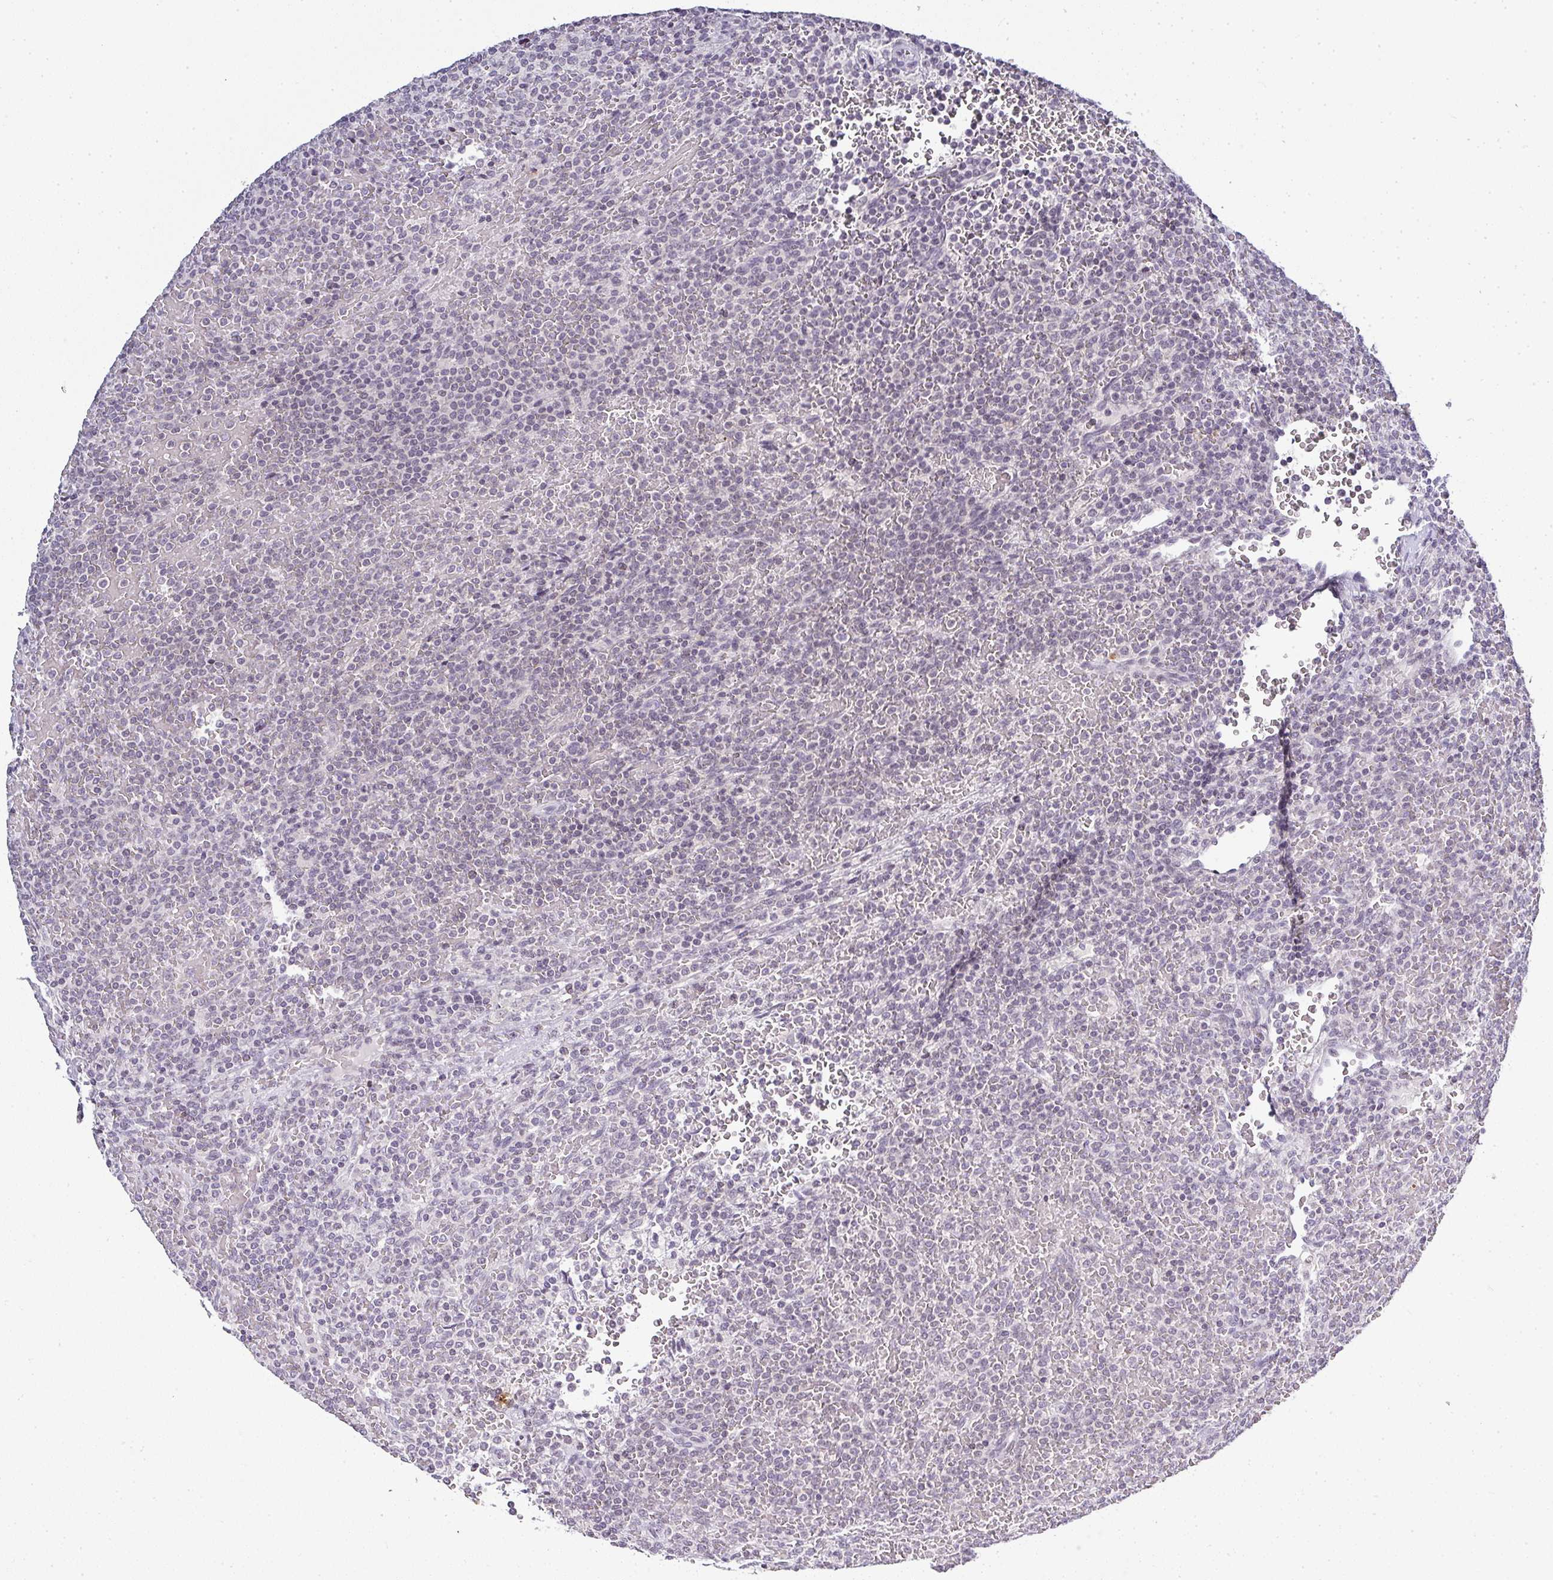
{"staining": {"intensity": "negative", "quantity": "none", "location": "none"}, "tissue": "lymphoma", "cell_type": "Tumor cells", "image_type": "cancer", "snomed": [{"axis": "morphology", "description": "Malignant lymphoma, non-Hodgkin's type, Low grade"}, {"axis": "topography", "description": "Spleen"}], "caption": "There is no significant staining in tumor cells of low-grade malignant lymphoma, non-Hodgkin's type. Brightfield microscopy of IHC stained with DAB (brown) and hematoxylin (blue), captured at high magnification.", "gene": "SERPINB3", "patient": {"sex": "male", "age": 60}}